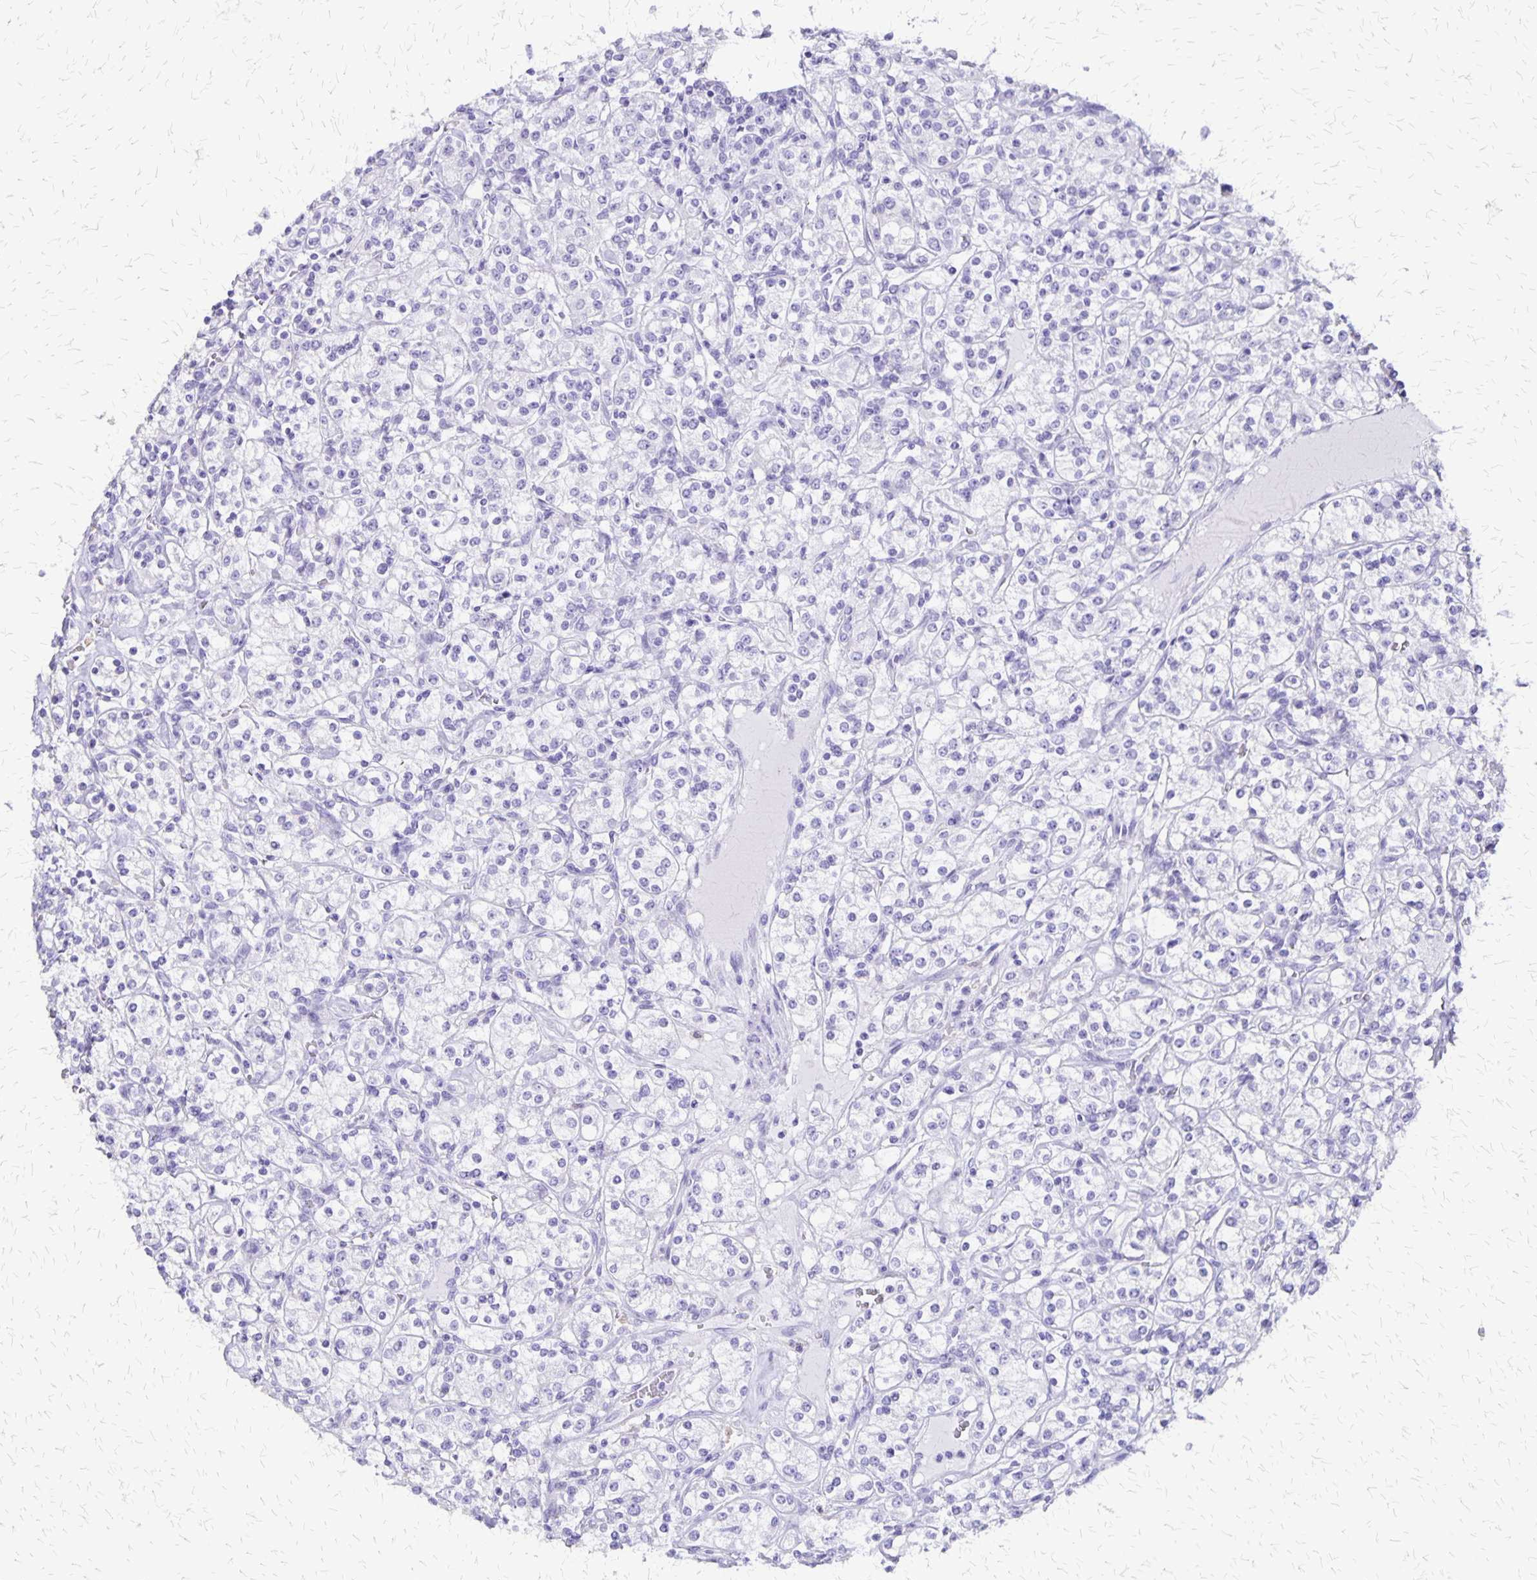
{"staining": {"intensity": "negative", "quantity": "none", "location": "none"}, "tissue": "renal cancer", "cell_type": "Tumor cells", "image_type": "cancer", "snomed": [{"axis": "morphology", "description": "Adenocarcinoma, NOS"}, {"axis": "topography", "description": "Kidney"}], "caption": "Adenocarcinoma (renal) was stained to show a protein in brown. There is no significant positivity in tumor cells.", "gene": "SLC13A2", "patient": {"sex": "male", "age": 77}}